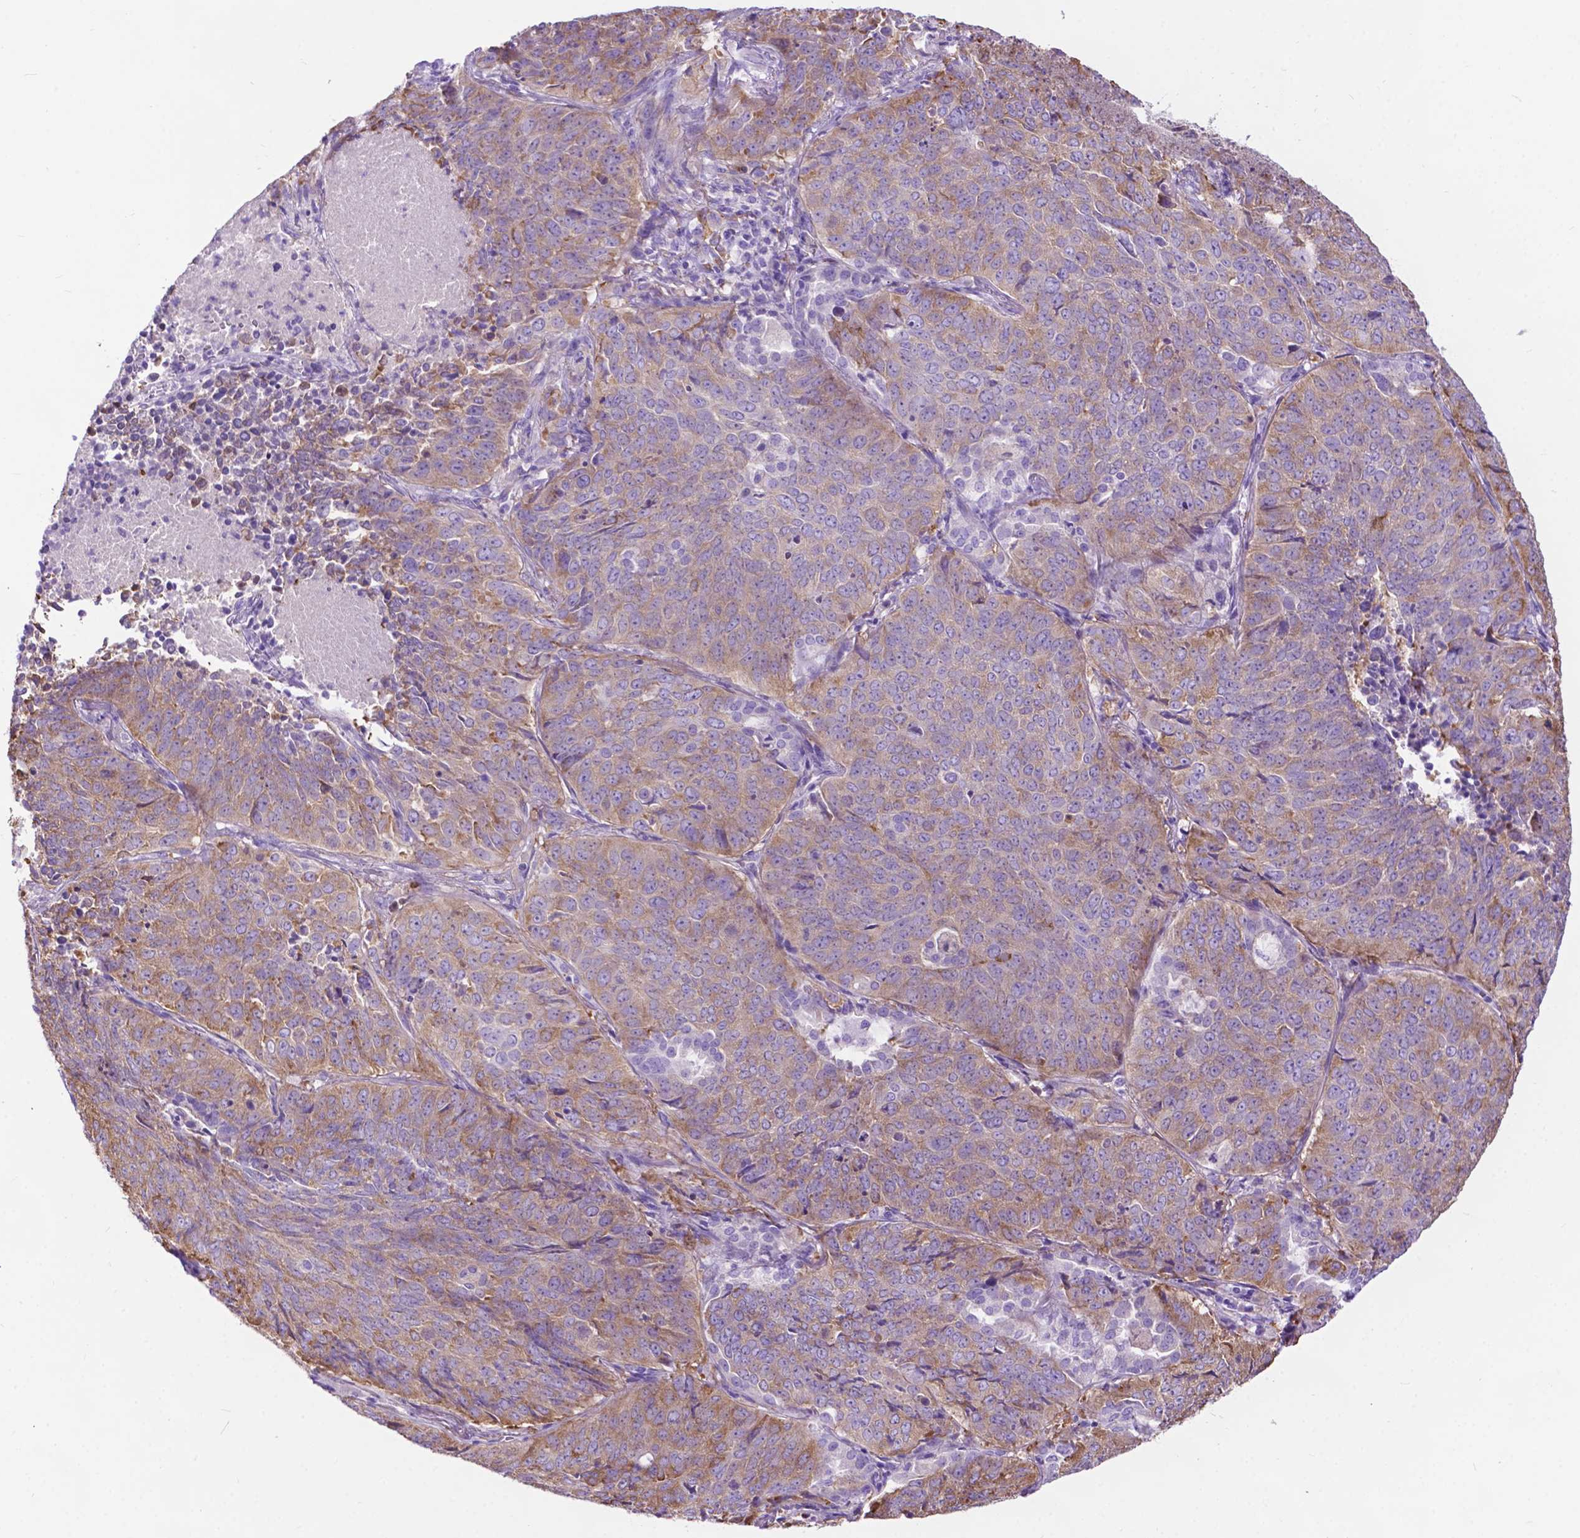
{"staining": {"intensity": "weak", "quantity": ">75%", "location": "cytoplasmic/membranous"}, "tissue": "lung cancer", "cell_type": "Tumor cells", "image_type": "cancer", "snomed": [{"axis": "morphology", "description": "Normal tissue, NOS"}, {"axis": "morphology", "description": "Squamous cell carcinoma, NOS"}, {"axis": "topography", "description": "Bronchus"}, {"axis": "topography", "description": "Lung"}], "caption": "A micrograph of lung cancer stained for a protein exhibits weak cytoplasmic/membranous brown staining in tumor cells. (brown staining indicates protein expression, while blue staining denotes nuclei).", "gene": "PCDHA12", "patient": {"sex": "male", "age": 64}}